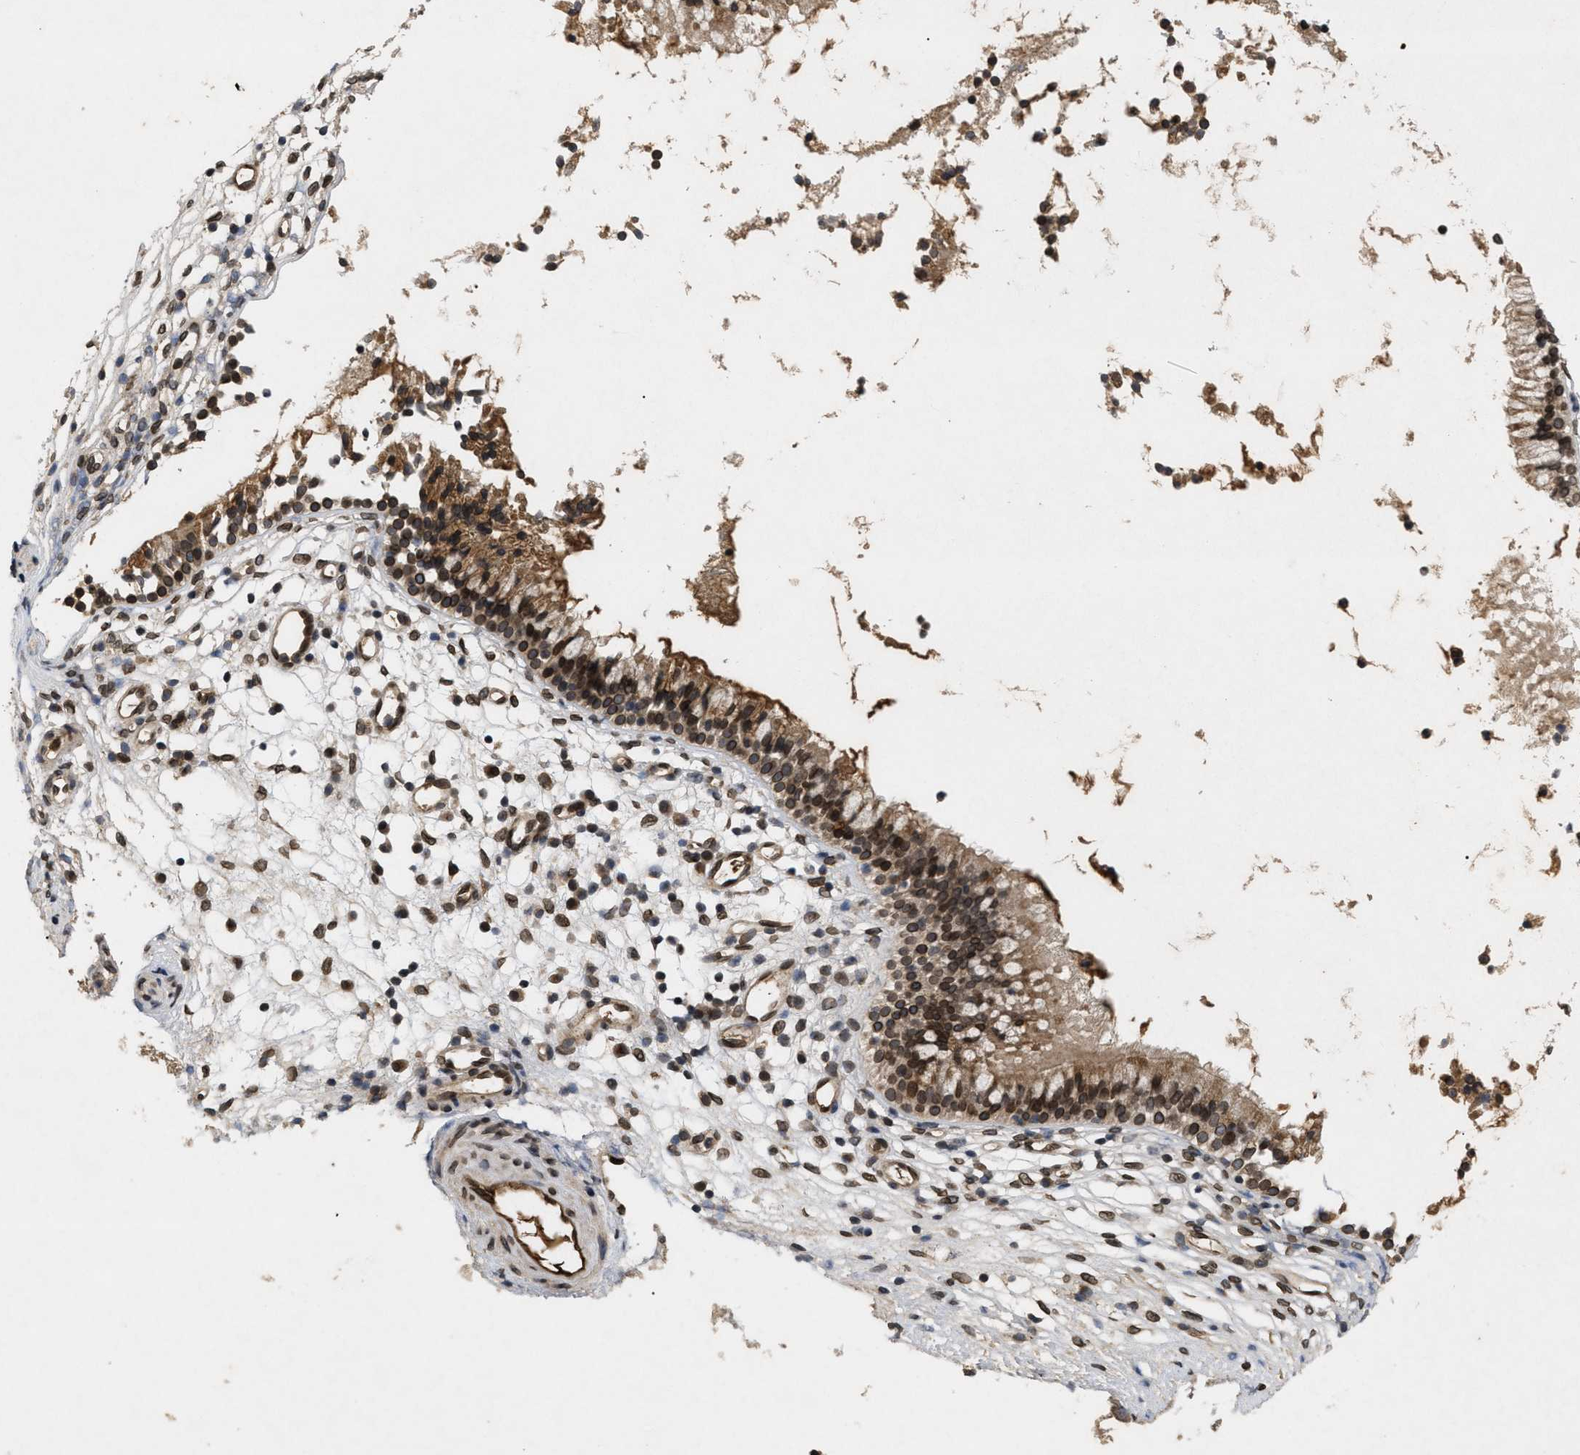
{"staining": {"intensity": "moderate", "quantity": ">75%", "location": "cytoplasmic/membranous,nuclear"}, "tissue": "nasopharynx", "cell_type": "Respiratory epithelial cells", "image_type": "normal", "snomed": [{"axis": "morphology", "description": "Normal tissue, NOS"}, {"axis": "topography", "description": "Nasopharynx"}], "caption": "Nasopharynx stained with DAB (3,3'-diaminobenzidine) immunohistochemistry reveals medium levels of moderate cytoplasmic/membranous,nuclear expression in approximately >75% of respiratory epithelial cells. (Stains: DAB in brown, nuclei in blue, Microscopy: brightfield microscopy at high magnification).", "gene": "CRY1", "patient": {"sex": "male", "age": 21}}